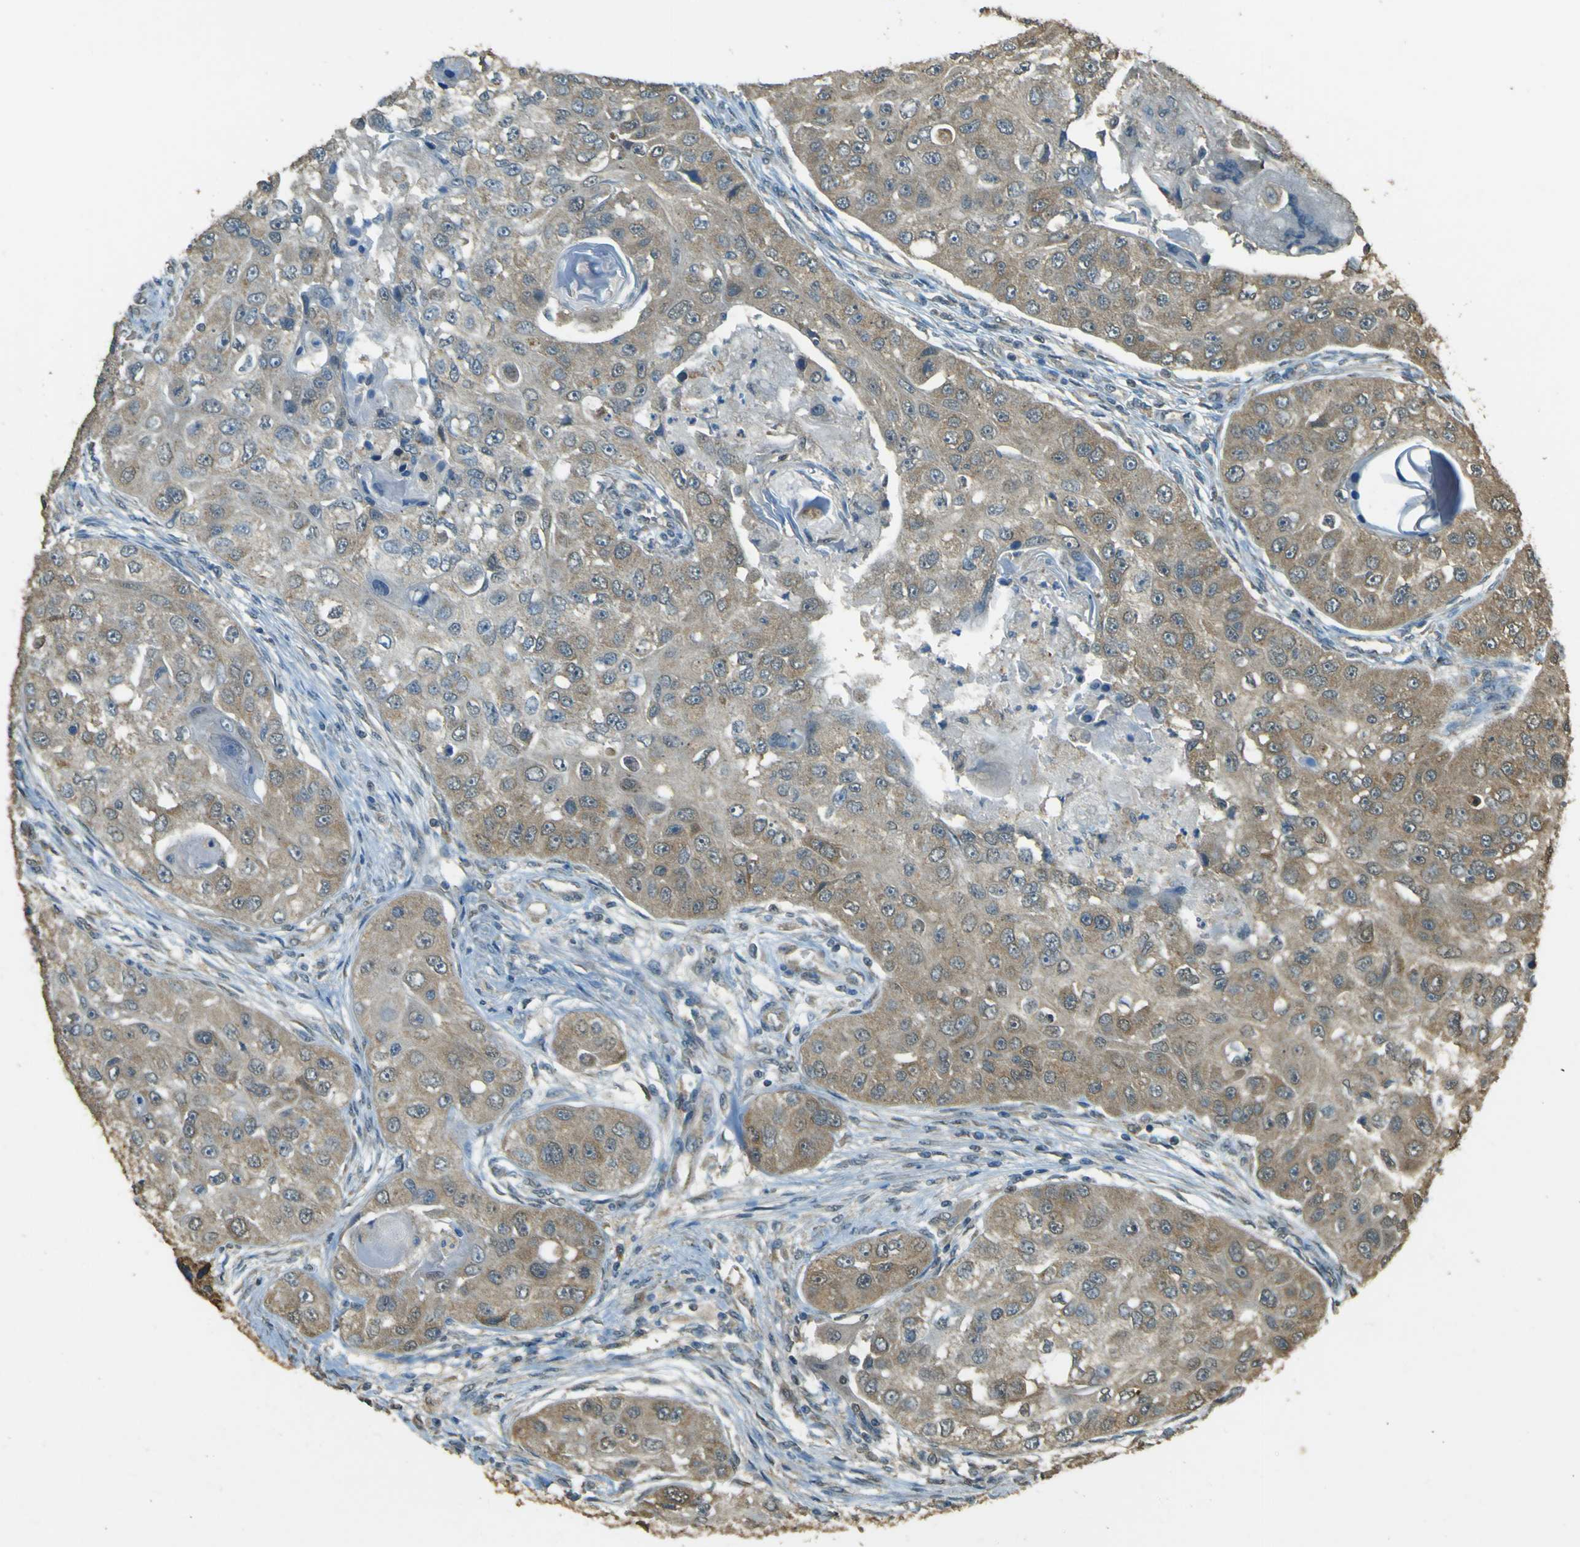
{"staining": {"intensity": "weak", "quantity": ">75%", "location": "cytoplasmic/membranous"}, "tissue": "head and neck cancer", "cell_type": "Tumor cells", "image_type": "cancer", "snomed": [{"axis": "morphology", "description": "Normal tissue, NOS"}, {"axis": "morphology", "description": "Squamous cell carcinoma, NOS"}, {"axis": "topography", "description": "Skeletal muscle"}, {"axis": "topography", "description": "Head-Neck"}], "caption": "Squamous cell carcinoma (head and neck) tissue exhibits weak cytoplasmic/membranous expression in about >75% of tumor cells, visualized by immunohistochemistry.", "gene": "GOLGA1", "patient": {"sex": "male", "age": 51}}